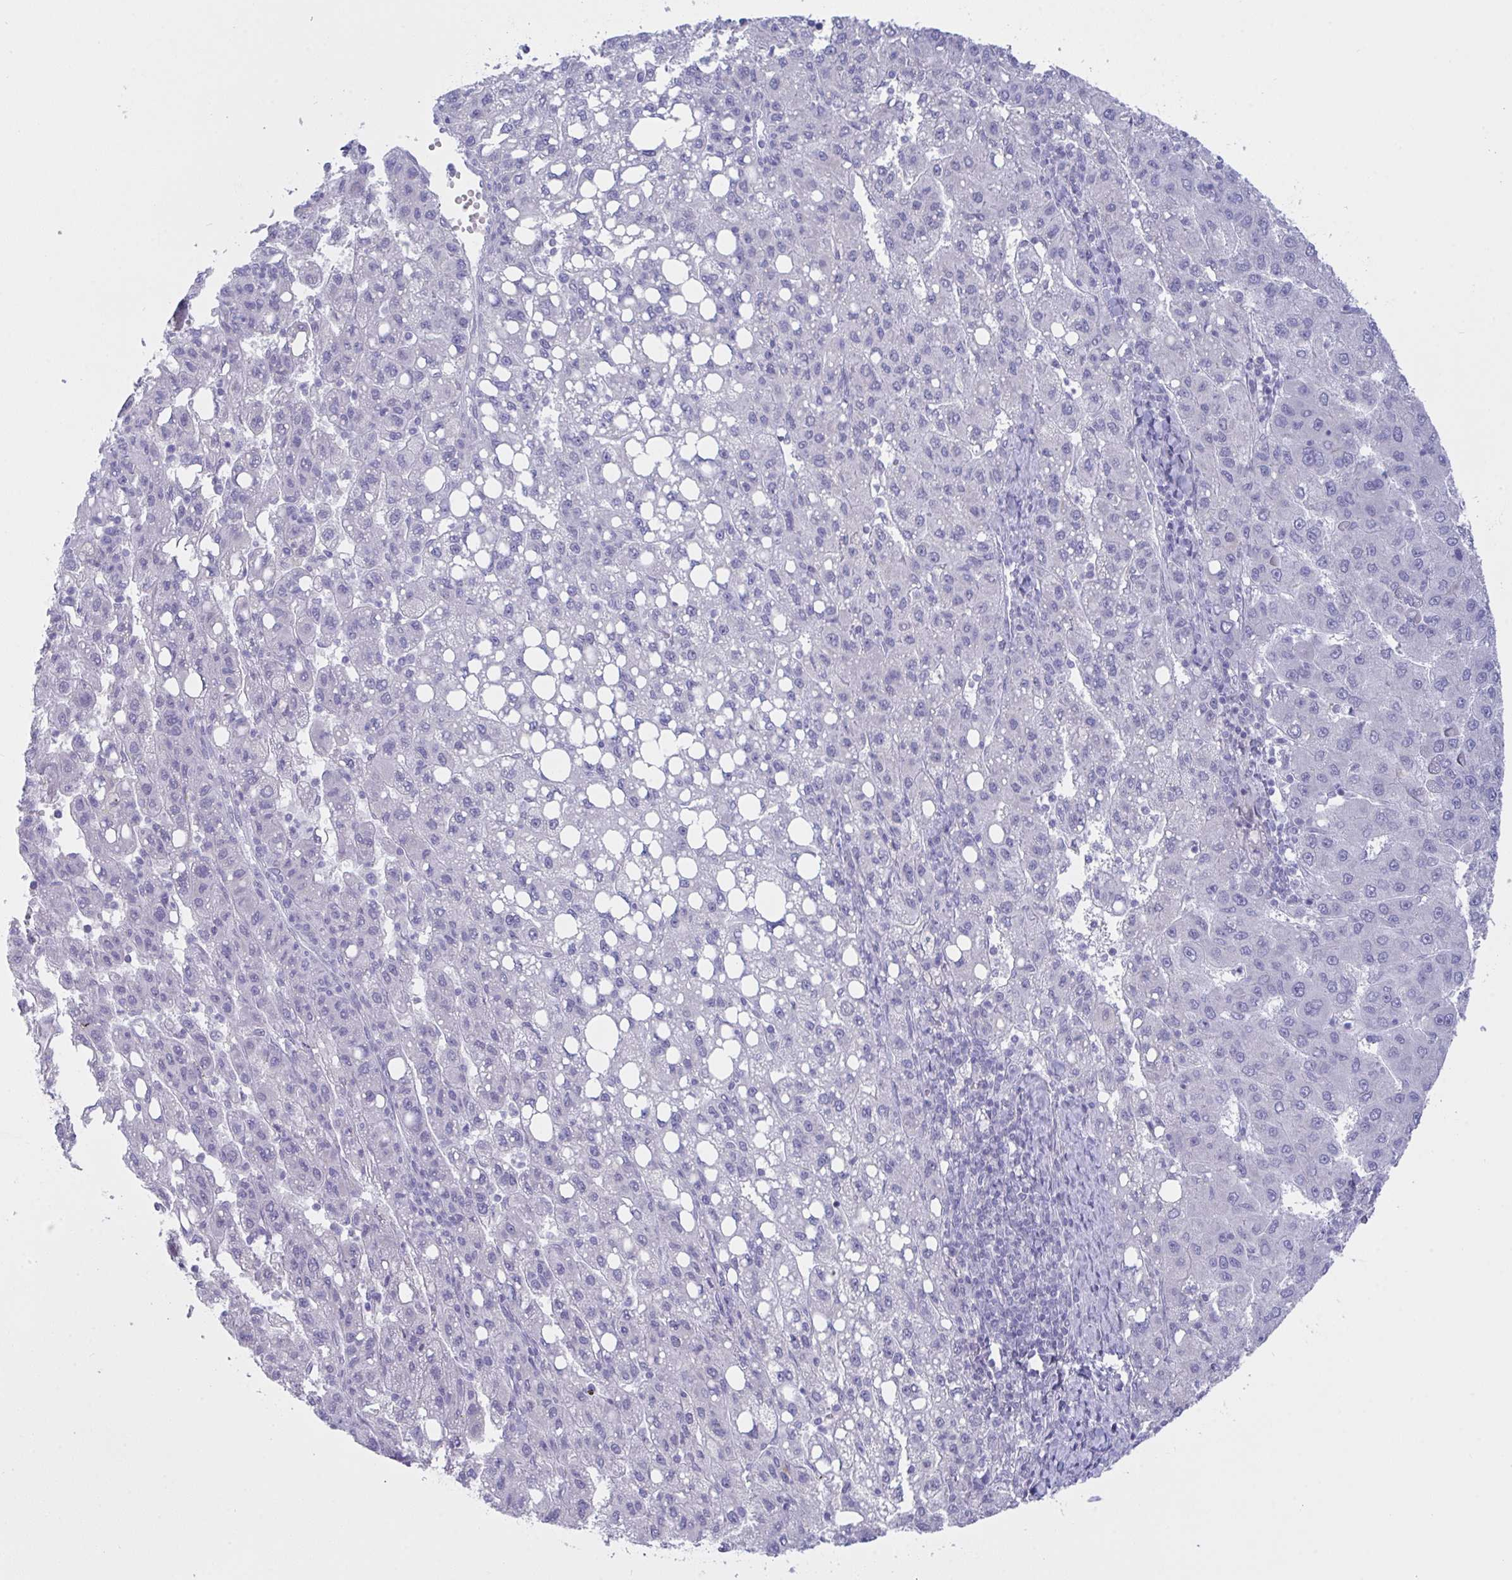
{"staining": {"intensity": "negative", "quantity": "none", "location": "none"}, "tissue": "liver cancer", "cell_type": "Tumor cells", "image_type": "cancer", "snomed": [{"axis": "morphology", "description": "Carcinoma, Hepatocellular, NOS"}, {"axis": "topography", "description": "Liver"}], "caption": "IHC of liver cancer (hepatocellular carcinoma) shows no expression in tumor cells.", "gene": "FBXL22", "patient": {"sex": "female", "age": 82}}